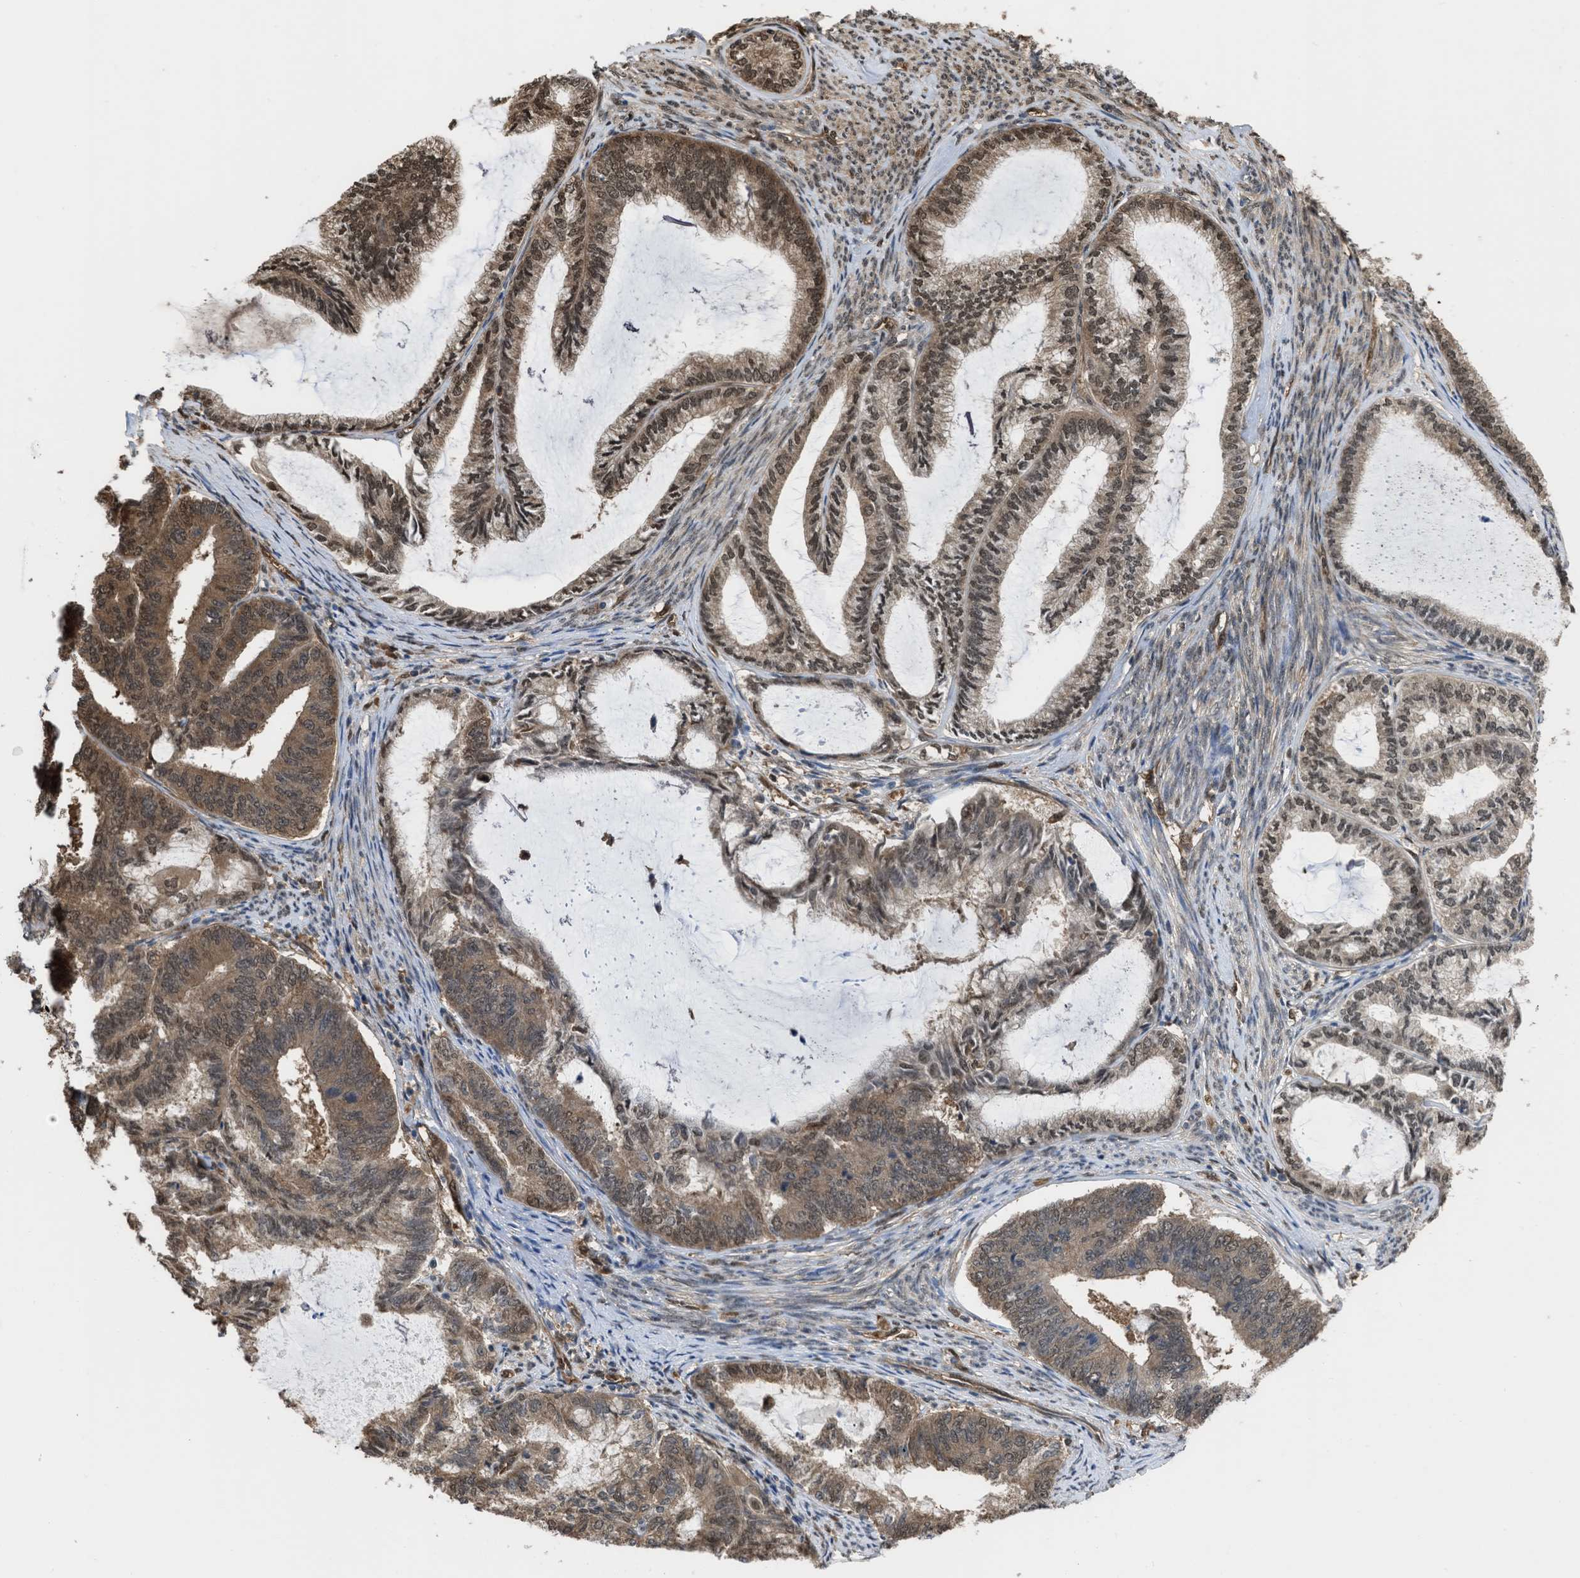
{"staining": {"intensity": "moderate", "quantity": ">75%", "location": "cytoplasmic/membranous,nuclear"}, "tissue": "endometrial cancer", "cell_type": "Tumor cells", "image_type": "cancer", "snomed": [{"axis": "morphology", "description": "Adenocarcinoma, NOS"}, {"axis": "topography", "description": "Endometrium"}], "caption": "The photomicrograph displays staining of endometrial adenocarcinoma, revealing moderate cytoplasmic/membranous and nuclear protein staining (brown color) within tumor cells.", "gene": "YWHAG", "patient": {"sex": "female", "age": 86}}